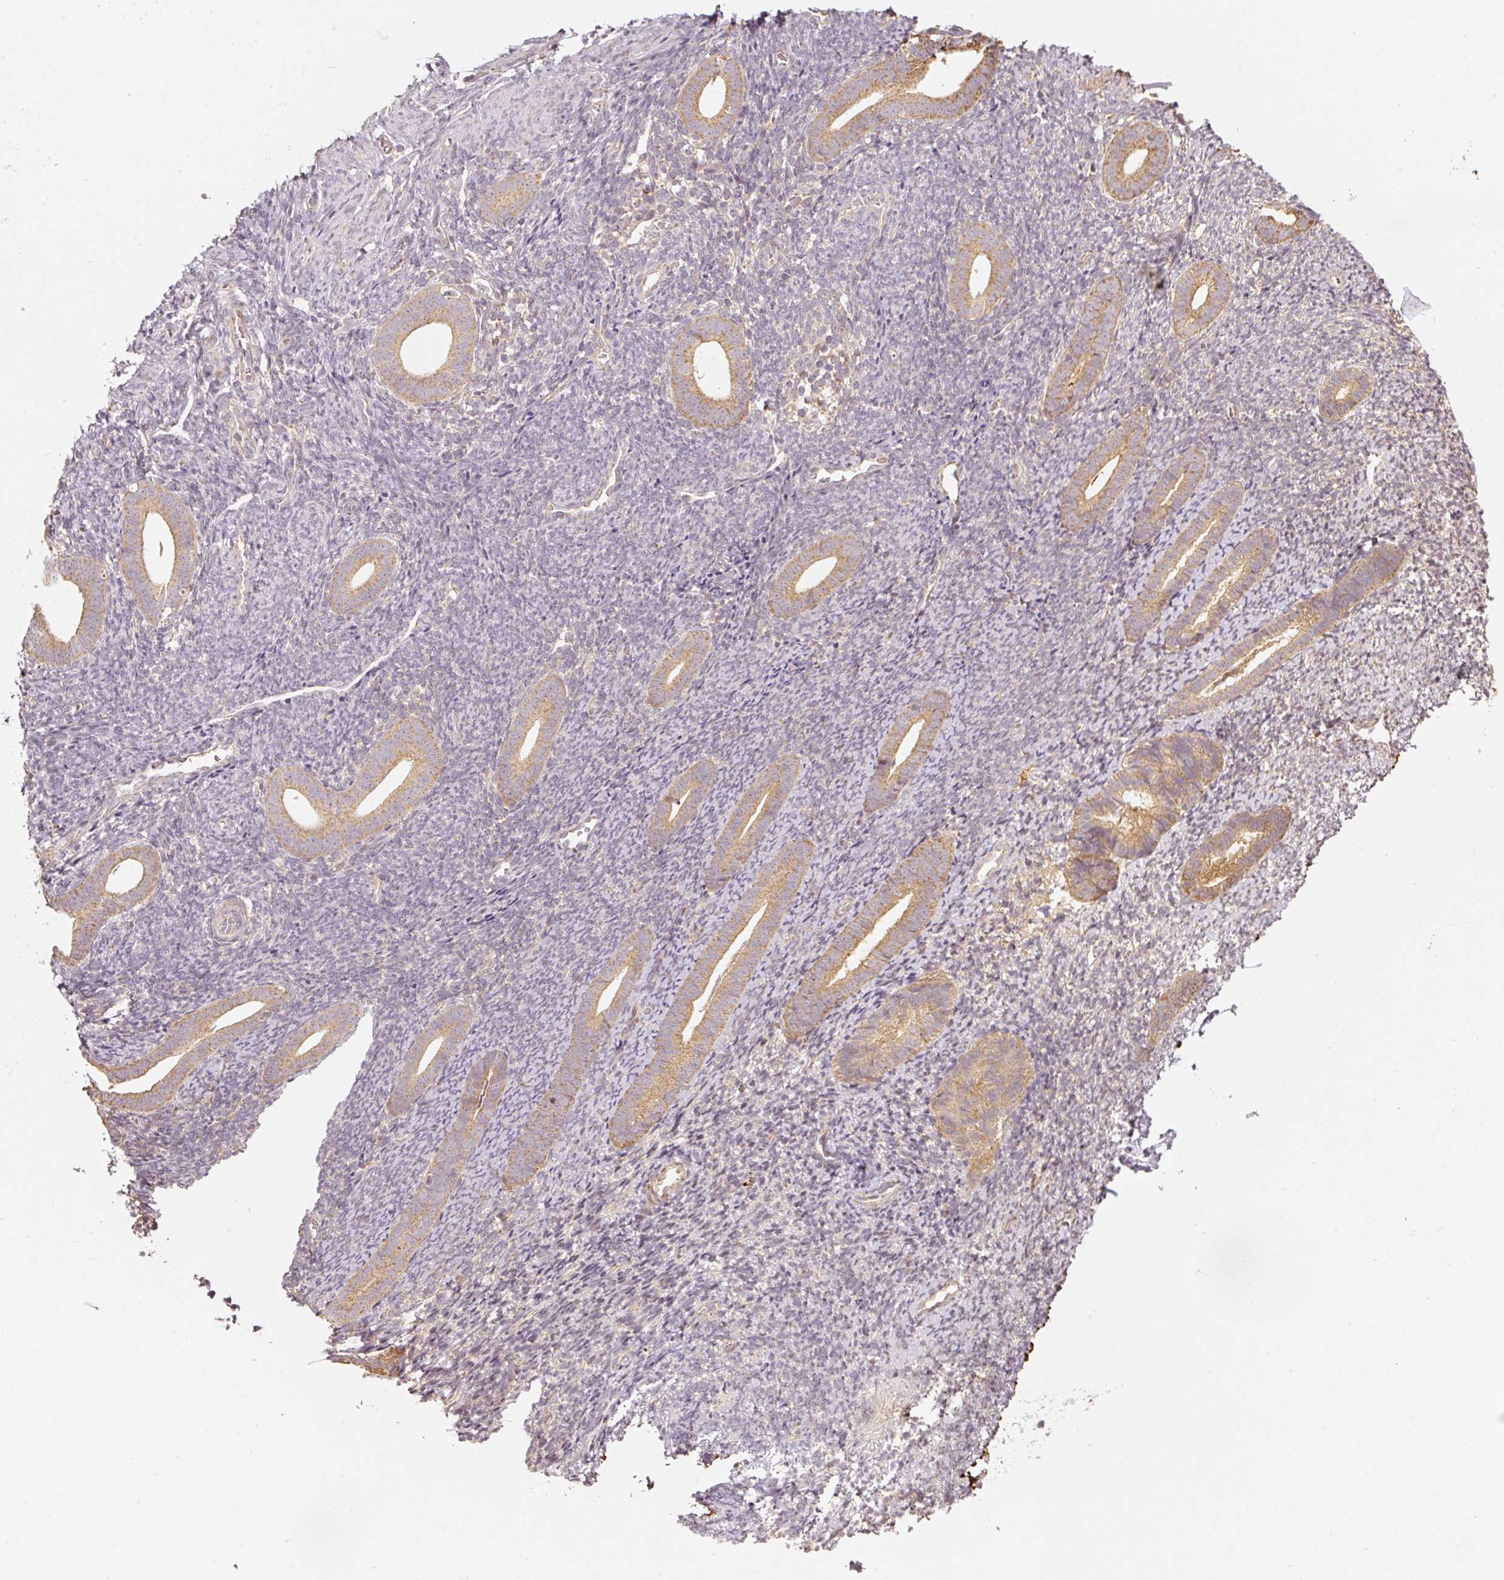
{"staining": {"intensity": "negative", "quantity": "none", "location": "none"}, "tissue": "endometrium", "cell_type": "Cells in endometrial stroma", "image_type": "normal", "snomed": [{"axis": "morphology", "description": "Normal tissue, NOS"}, {"axis": "topography", "description": "Endometrium"}], "caption": "High power microscopy image of an immunohistochemistry (IHC) photomicrograph of unremarkable endometrium, revealing no significant positivity in cells in endometrial stroma.", "gene": "RAB35", "patient": {"sex": "female", "age": 39}}